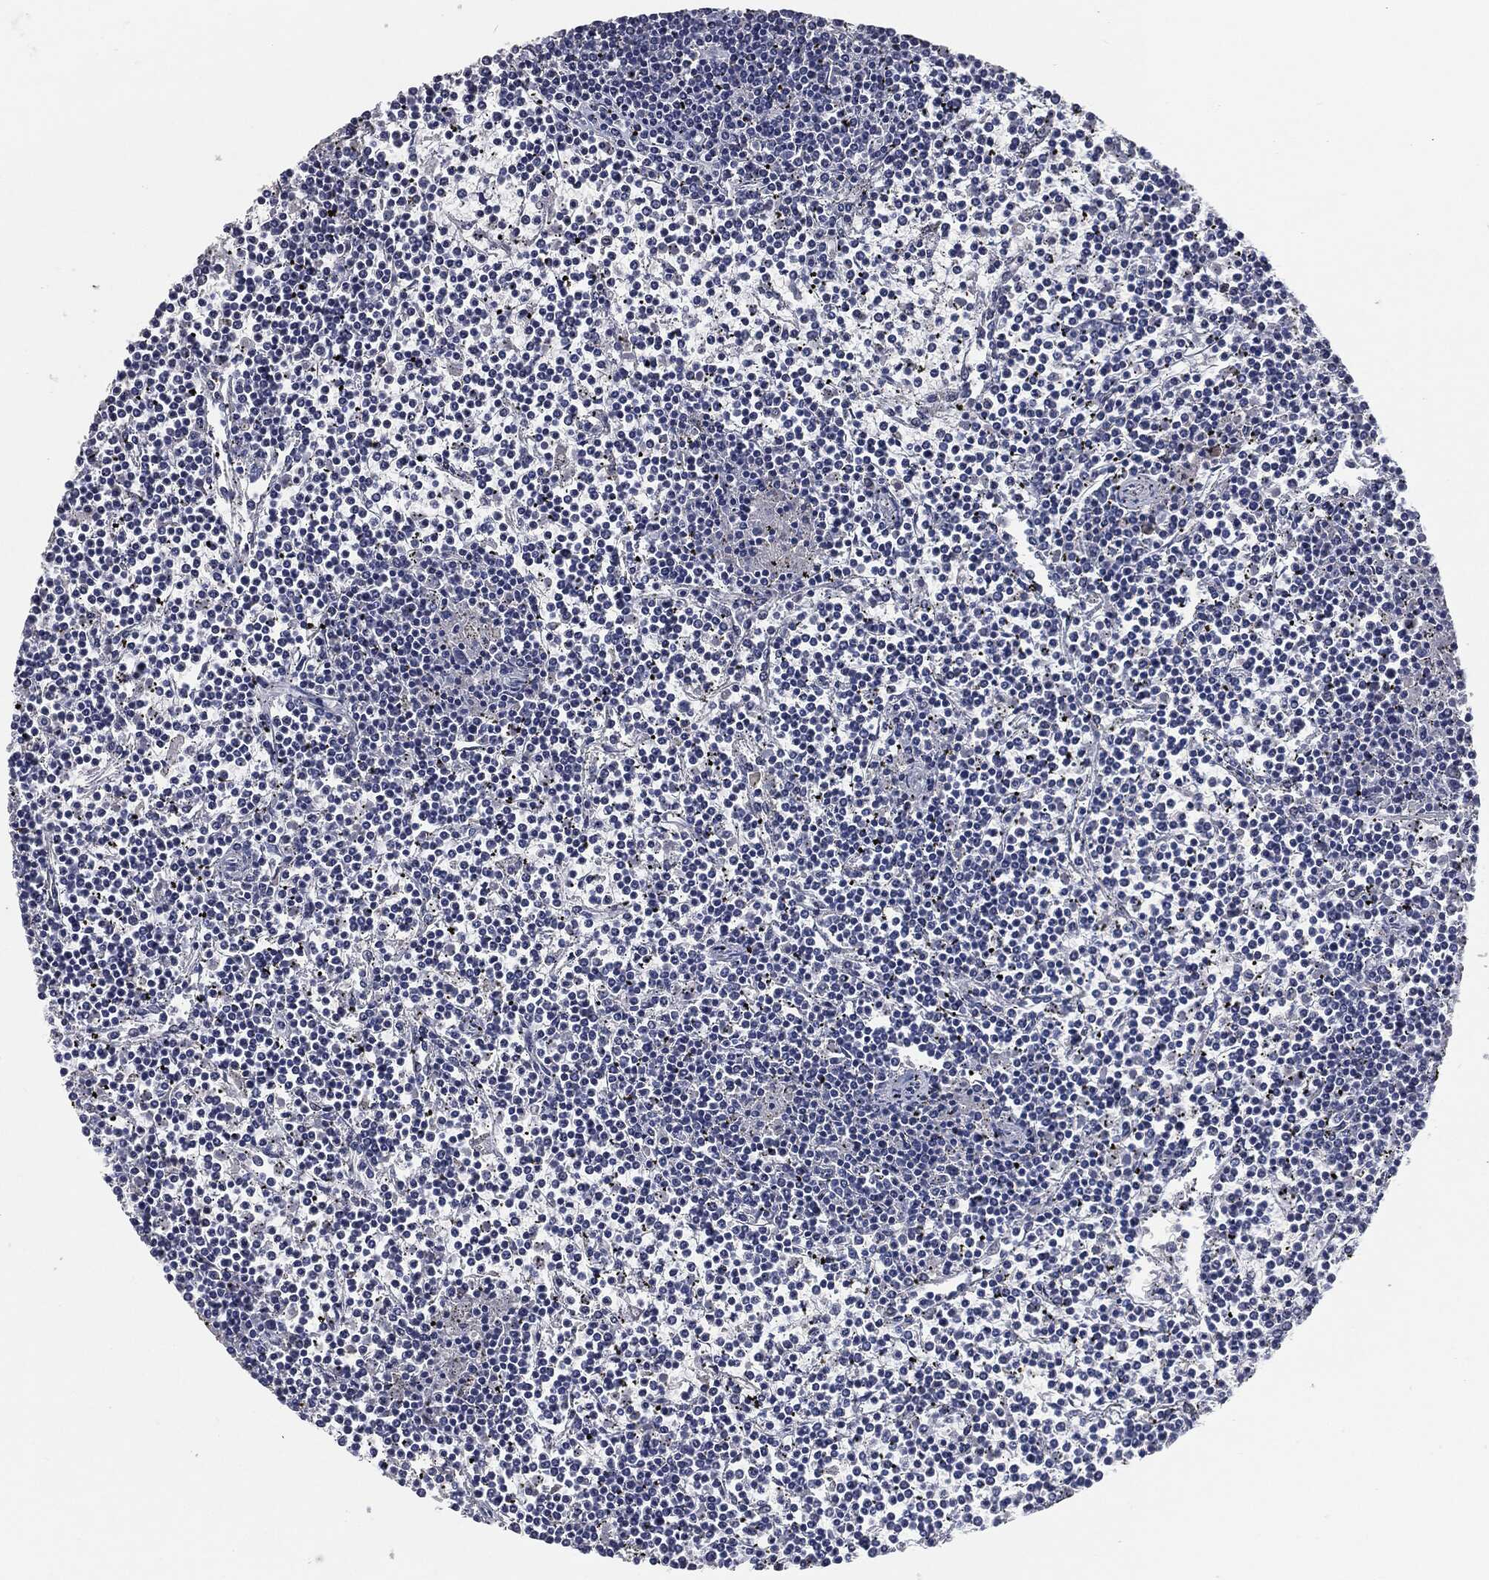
{"staining": {"intensity": "negative", "quantity": "none", "location": "none"}, "tissue": "lymphoma", "cell_type": "Tumor cells", "image_type": "cancer", "snomed": [{"axis": "morphology", "description": "Malignant lymphoma, non-Hodgkin's type, Low grade"}, {"axis": "topography", "description": "Spleen"}], "caption": "Immunohistochemistry photomicrograph of human malignant lymphoma, non-Hodgkin's type (low-grade) stained for a protein (brown), which displays no staining in tumor cells.", "gene": "SVIL", "patient": {"sex": "female", "age": 19}}